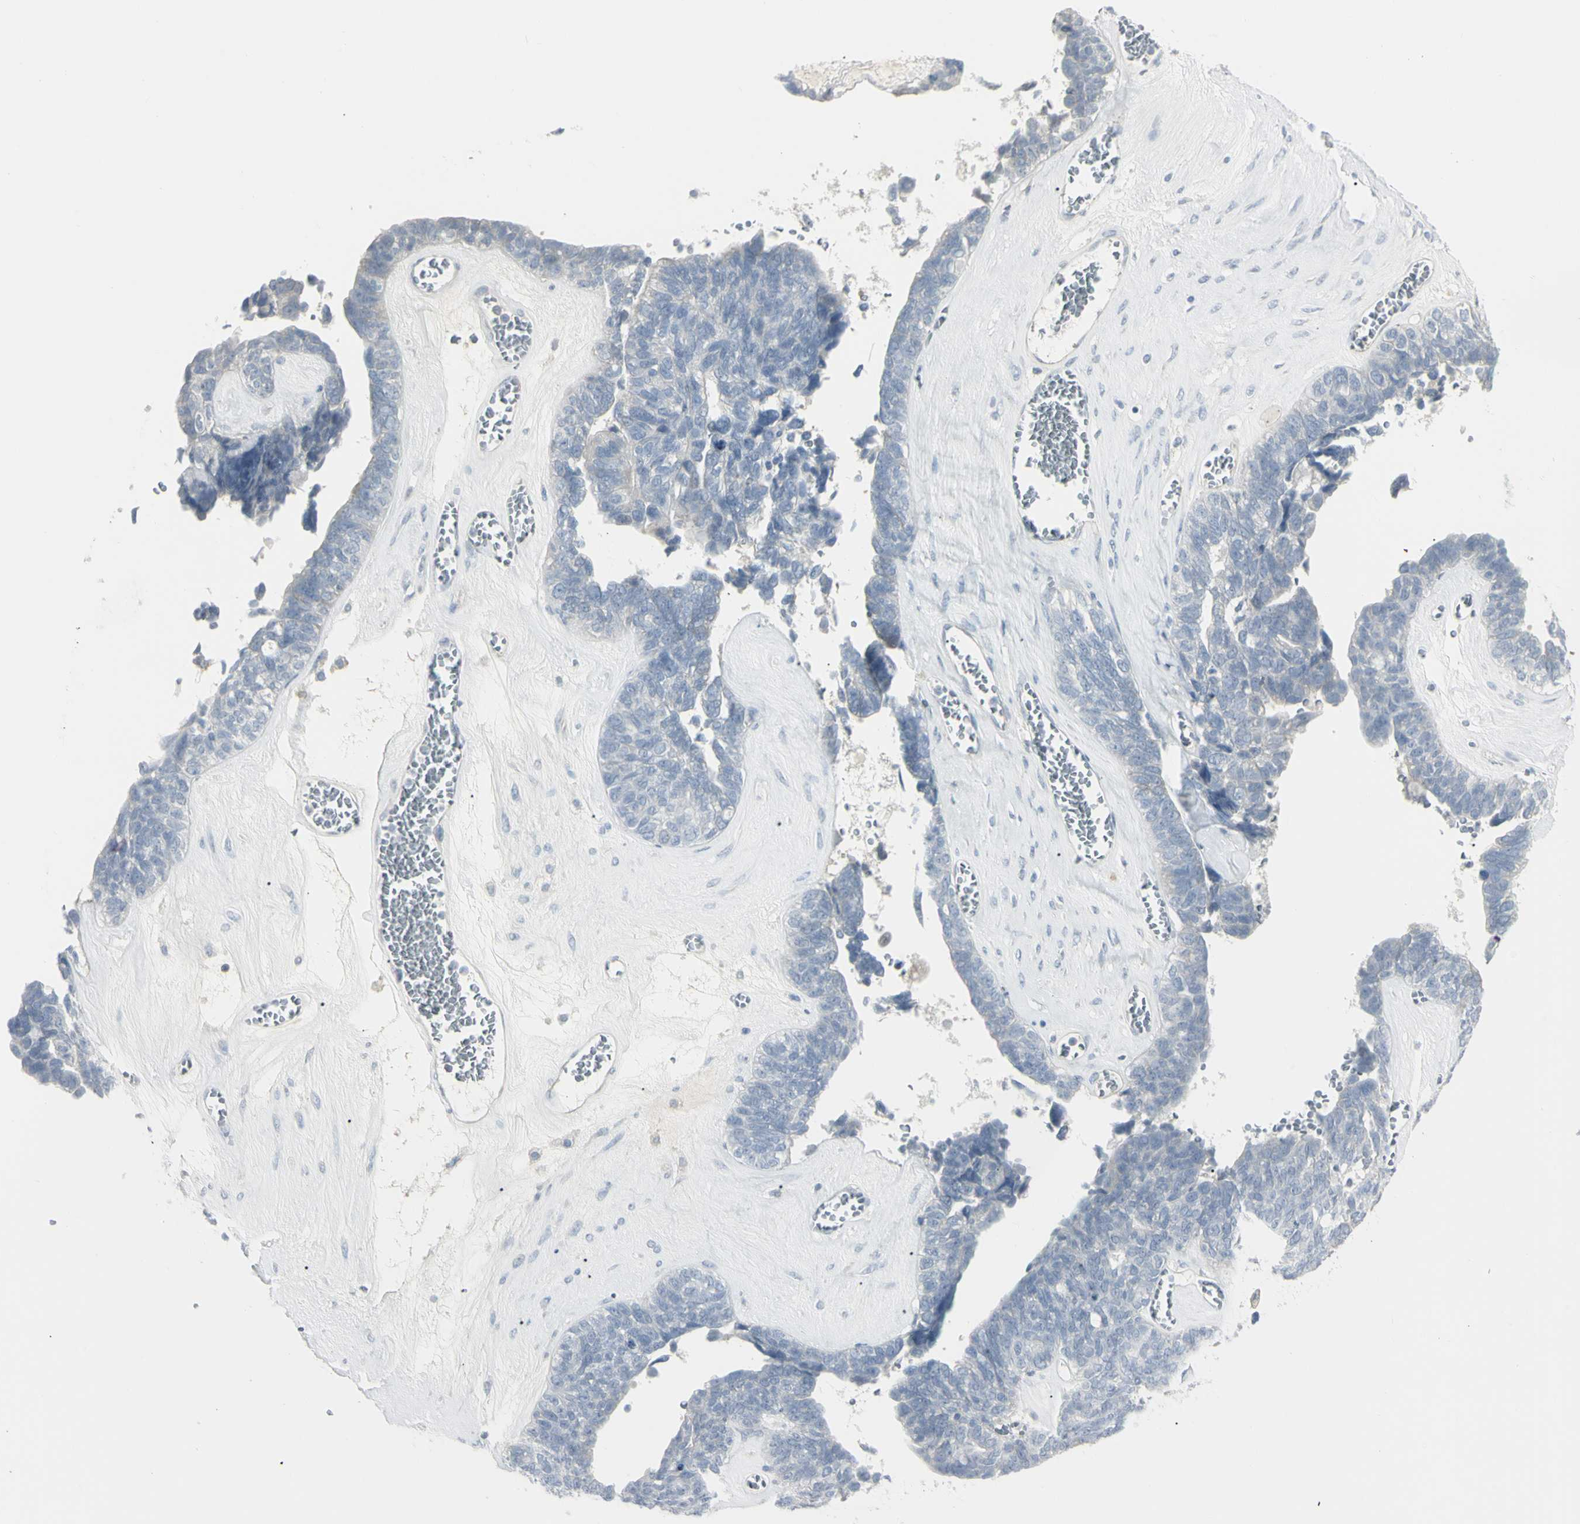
{"staining": {"intensity": "negative", "quantity": "none", "location": "none"}, "tissue": "ovarian cancer", "cell_type": "Tumor cells", "image_type": "cancer", "snomed": [{"axis": "morphology", "description": "Cystadenocarcinoma, serous, NOS"}, {"axis": "topography", "description": "Ovary"}], "caption": "IHC micrograph of neoplastic tissue: human ovarian cancer stained with DAB shows no significant protein positivity in tumor cells. The staining is performed using DAB brown chromogen with nuclei counter-stained in using hematoxylin.", "gene": "PIP", "patient": {"sex": "female", "age": 79}}